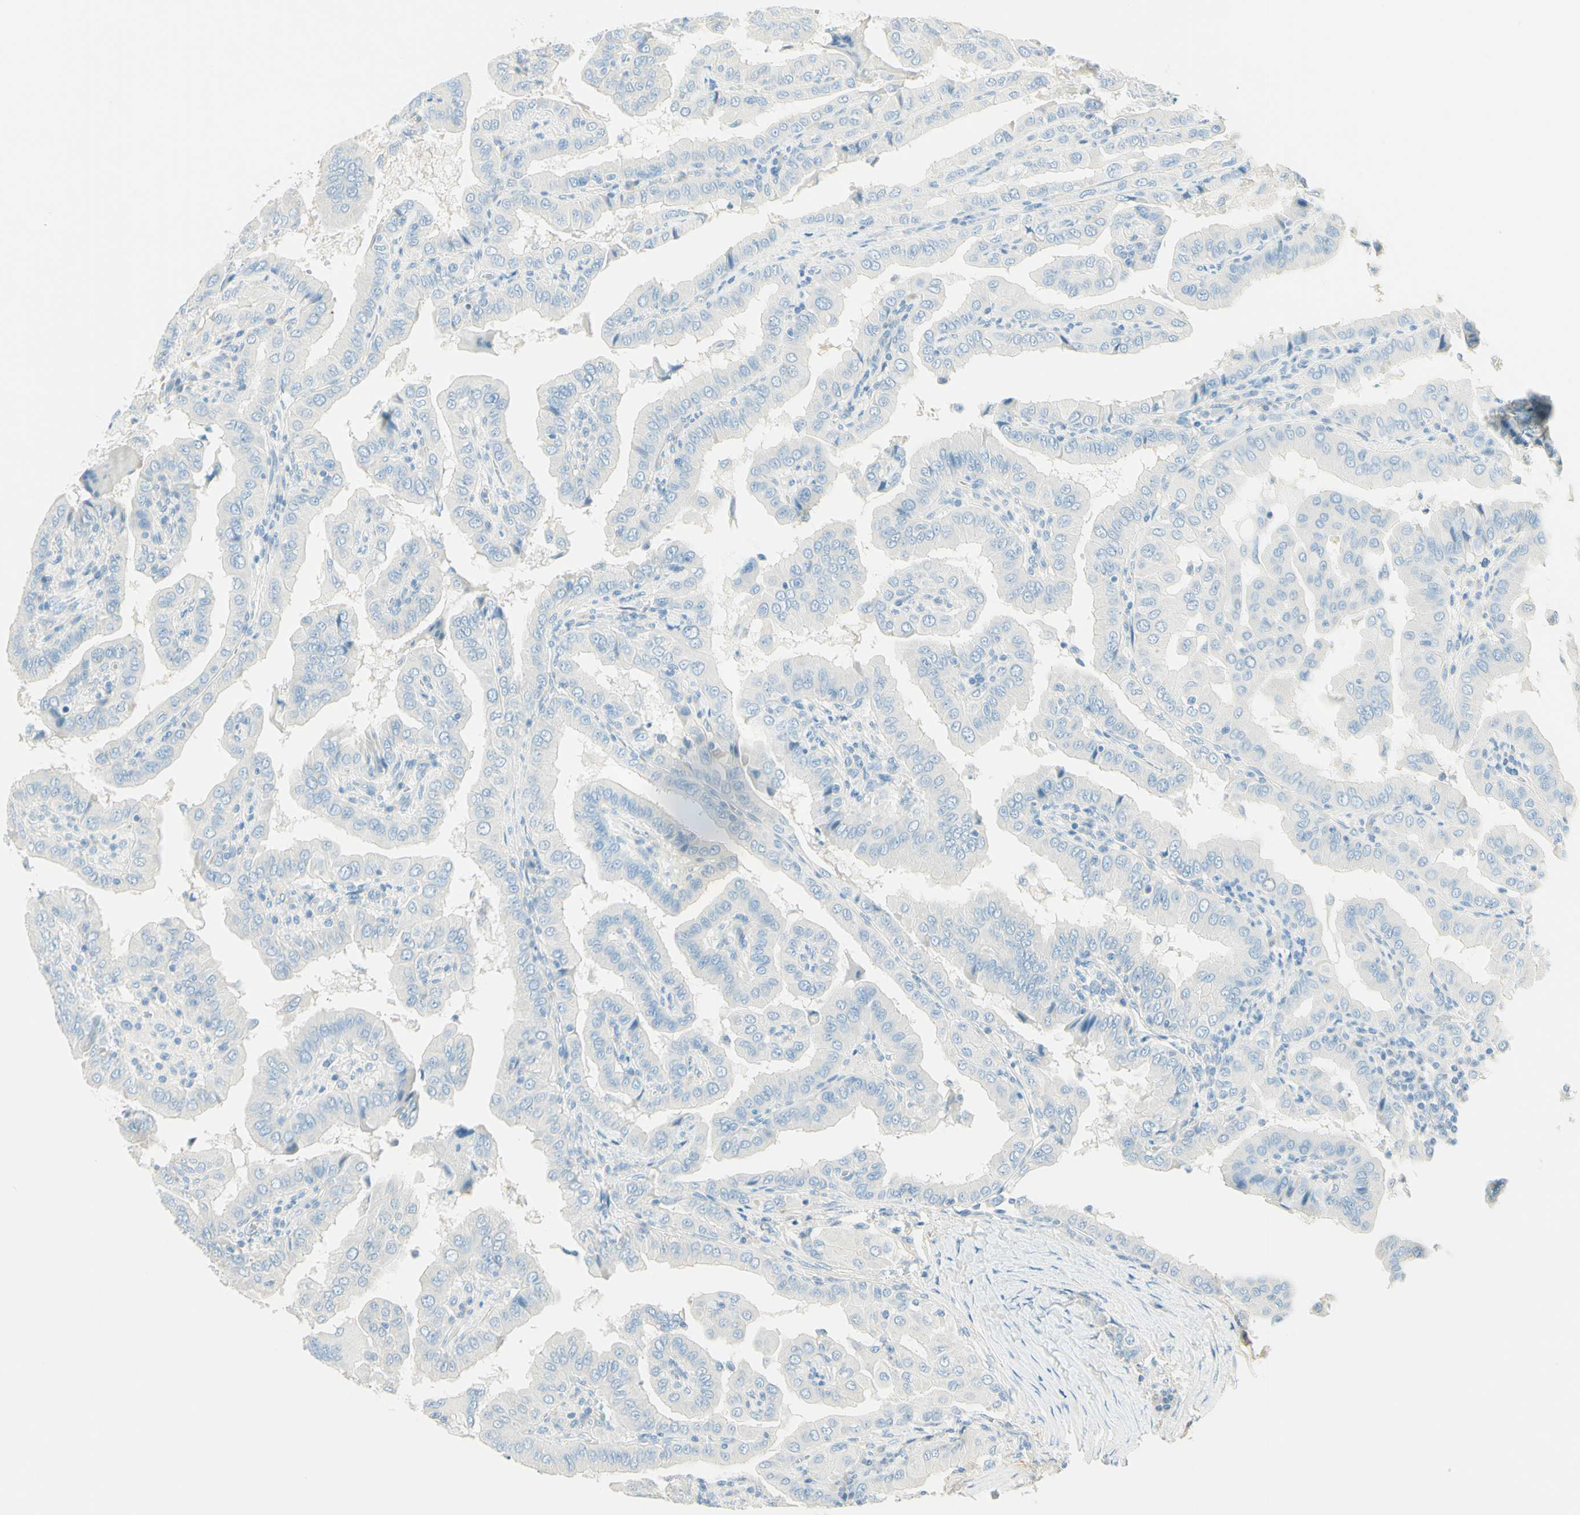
{"staining": {"intensity": "negative", "quantity": "none", "location": "none"}, "tissue": "thyroid cancer", "cell_type": "Tumor cells", "image_type": "cancer", "snomed": [{"axis": "morphology", "description": "Papillary adenocarcinoma, NOS"}, {"axis": "topography", "description": "Thyroid gland"}], "caption": "Immunohistochemical staining of human thyroid cancer (papillary adenocarcinoma) shows no significant expression in tumor cells. (DAB (3,3'-diaminobenzidine) immunohistochemistry with hematoxylin counter stain).", "gene": "NCBP2L", "patient": {"sex": "male", "age": 33}}